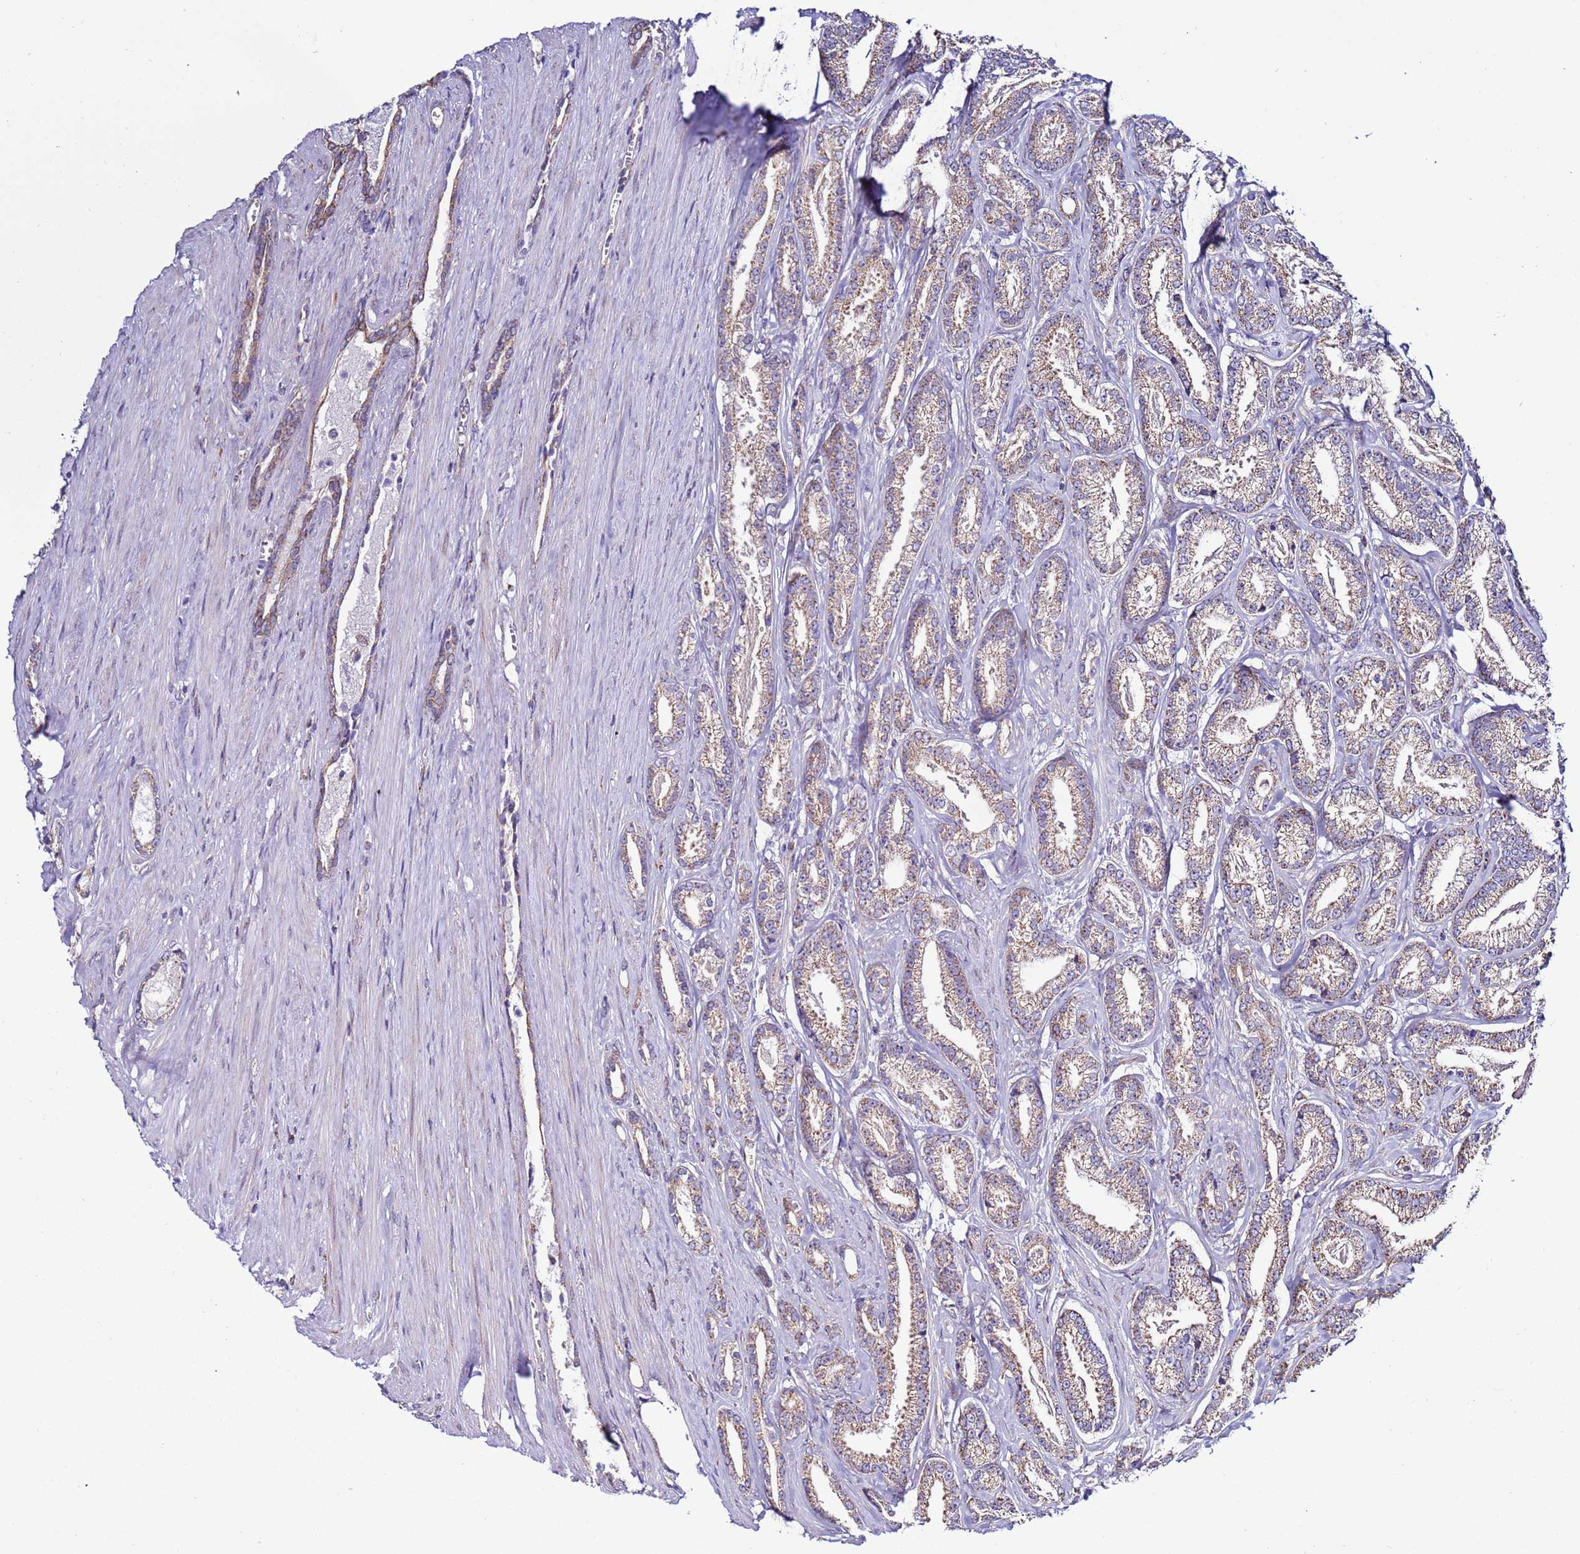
{"staining": {"intensity": "weak", "quantity": ">75%", "location": "cytoplasmic/membranous"}, "tissue": "prostate cancer", "cell_type": "Tumor cells", "image_type": "cancer", "snomed": [{"axis": "morphology", "description": "Adenocarcinoma, NOS"}, {"axis": "topography", "description": "Prostate and seminal vesicle, NOS"}], "caption": "Protein expression analysis of prostate cancer (adenocarcinoma) displays weak cytoplasmic/membranous positivity in about >75% of tumor cells.", "gene": "AHI1", "patient": {"sex": "male", "age": 76}}